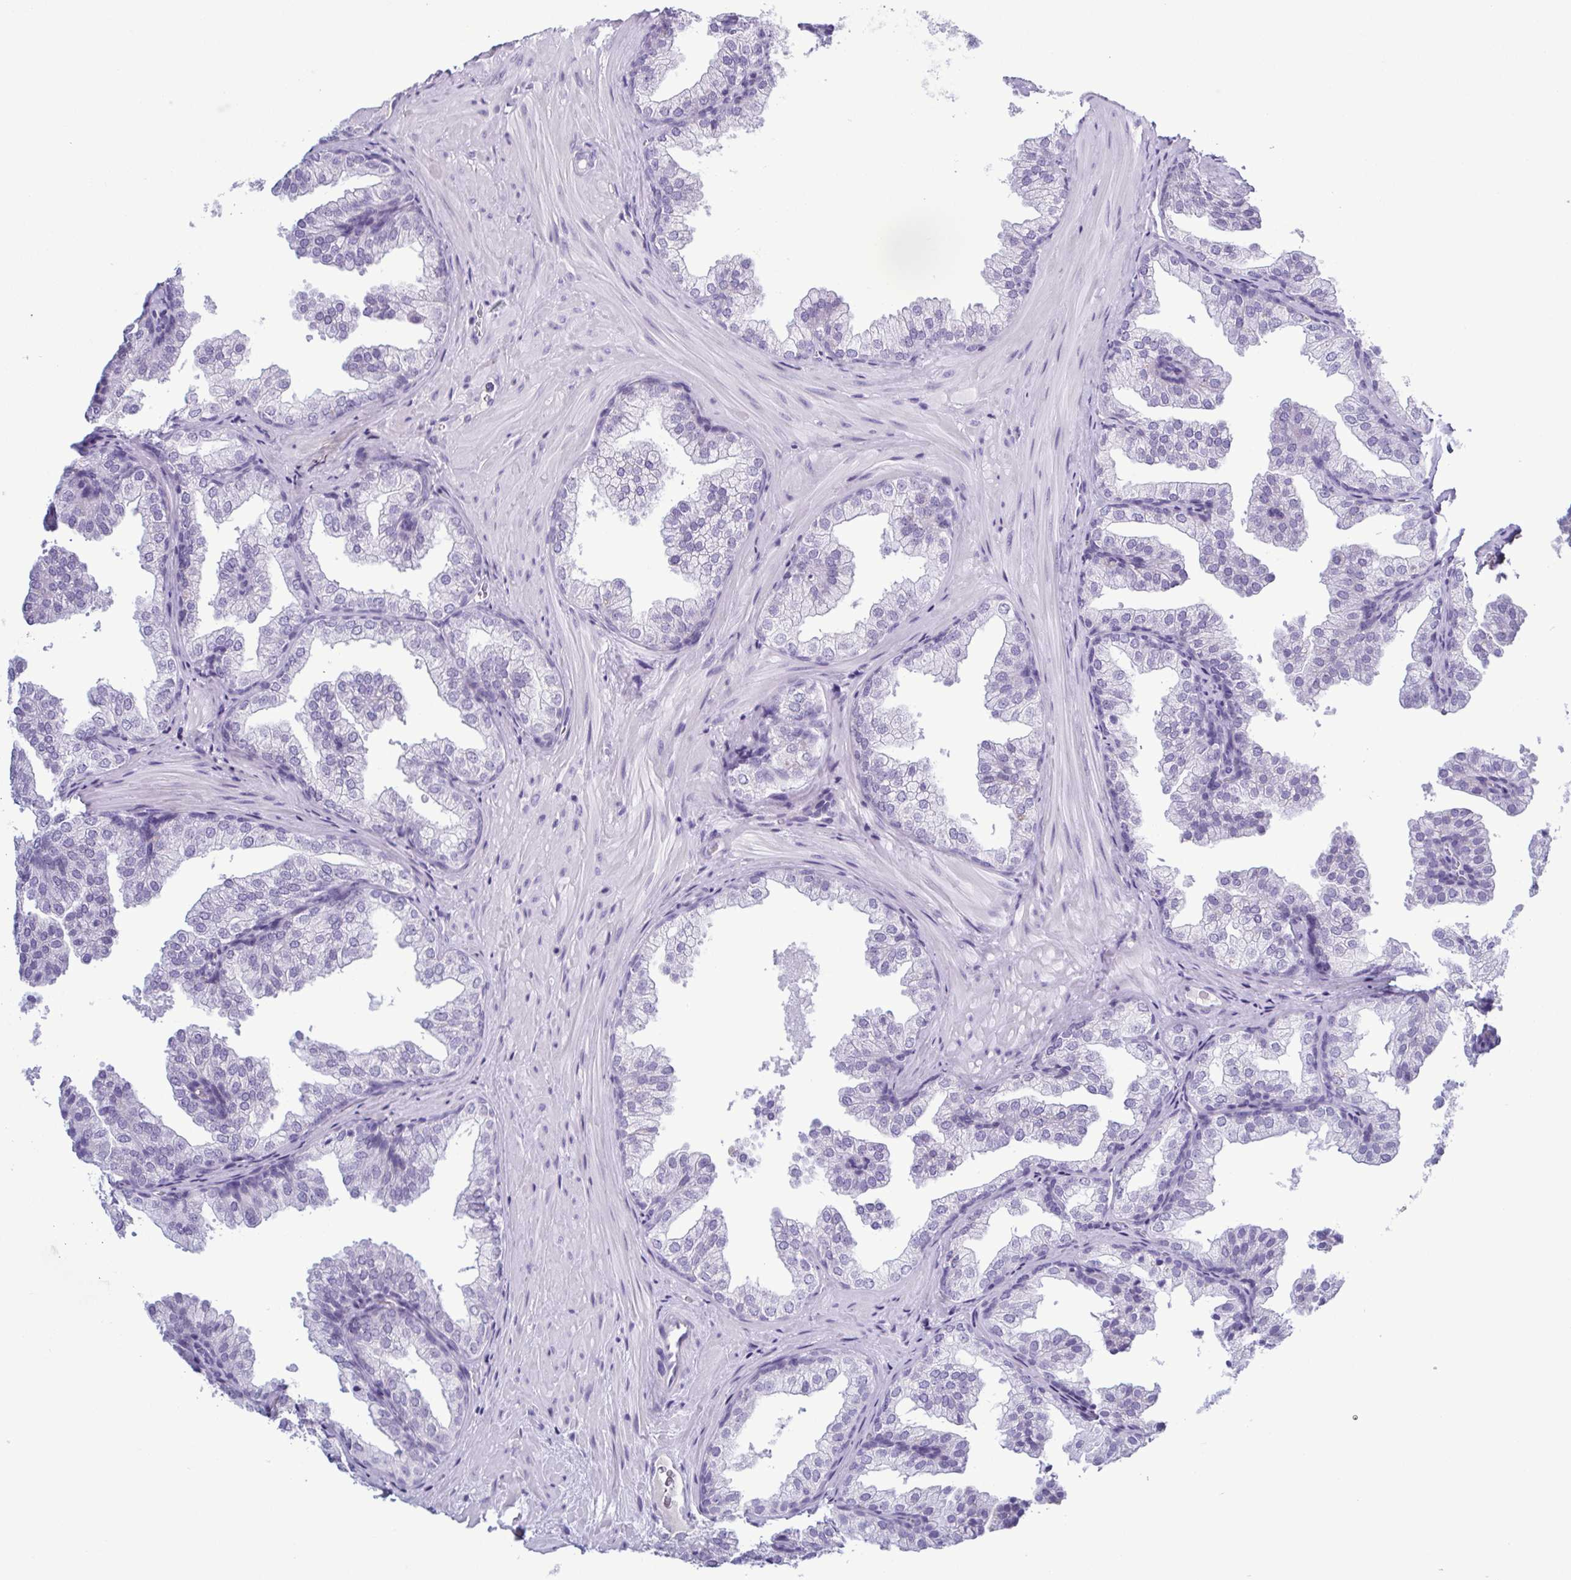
{"staining": {"intensity": "negative", "quantity": "none", "location": "none"}, "tissue": "prostate", "cell_type": "Glandular cells", "image_type": "normal", "snomed": [{"axis": "morphology", "description": "Normal tissue, NOS"}, {"axis": "topography", "description": "Prostate"}], "caption": "Immunohistochemistry of normal prostate shows no positivity in glandular cells. (Brightfield microscopy of DAB immunohistochemistry at high magnification).", "gene": "INAFM1", "patient": {"sex": "male", "age": 37}}